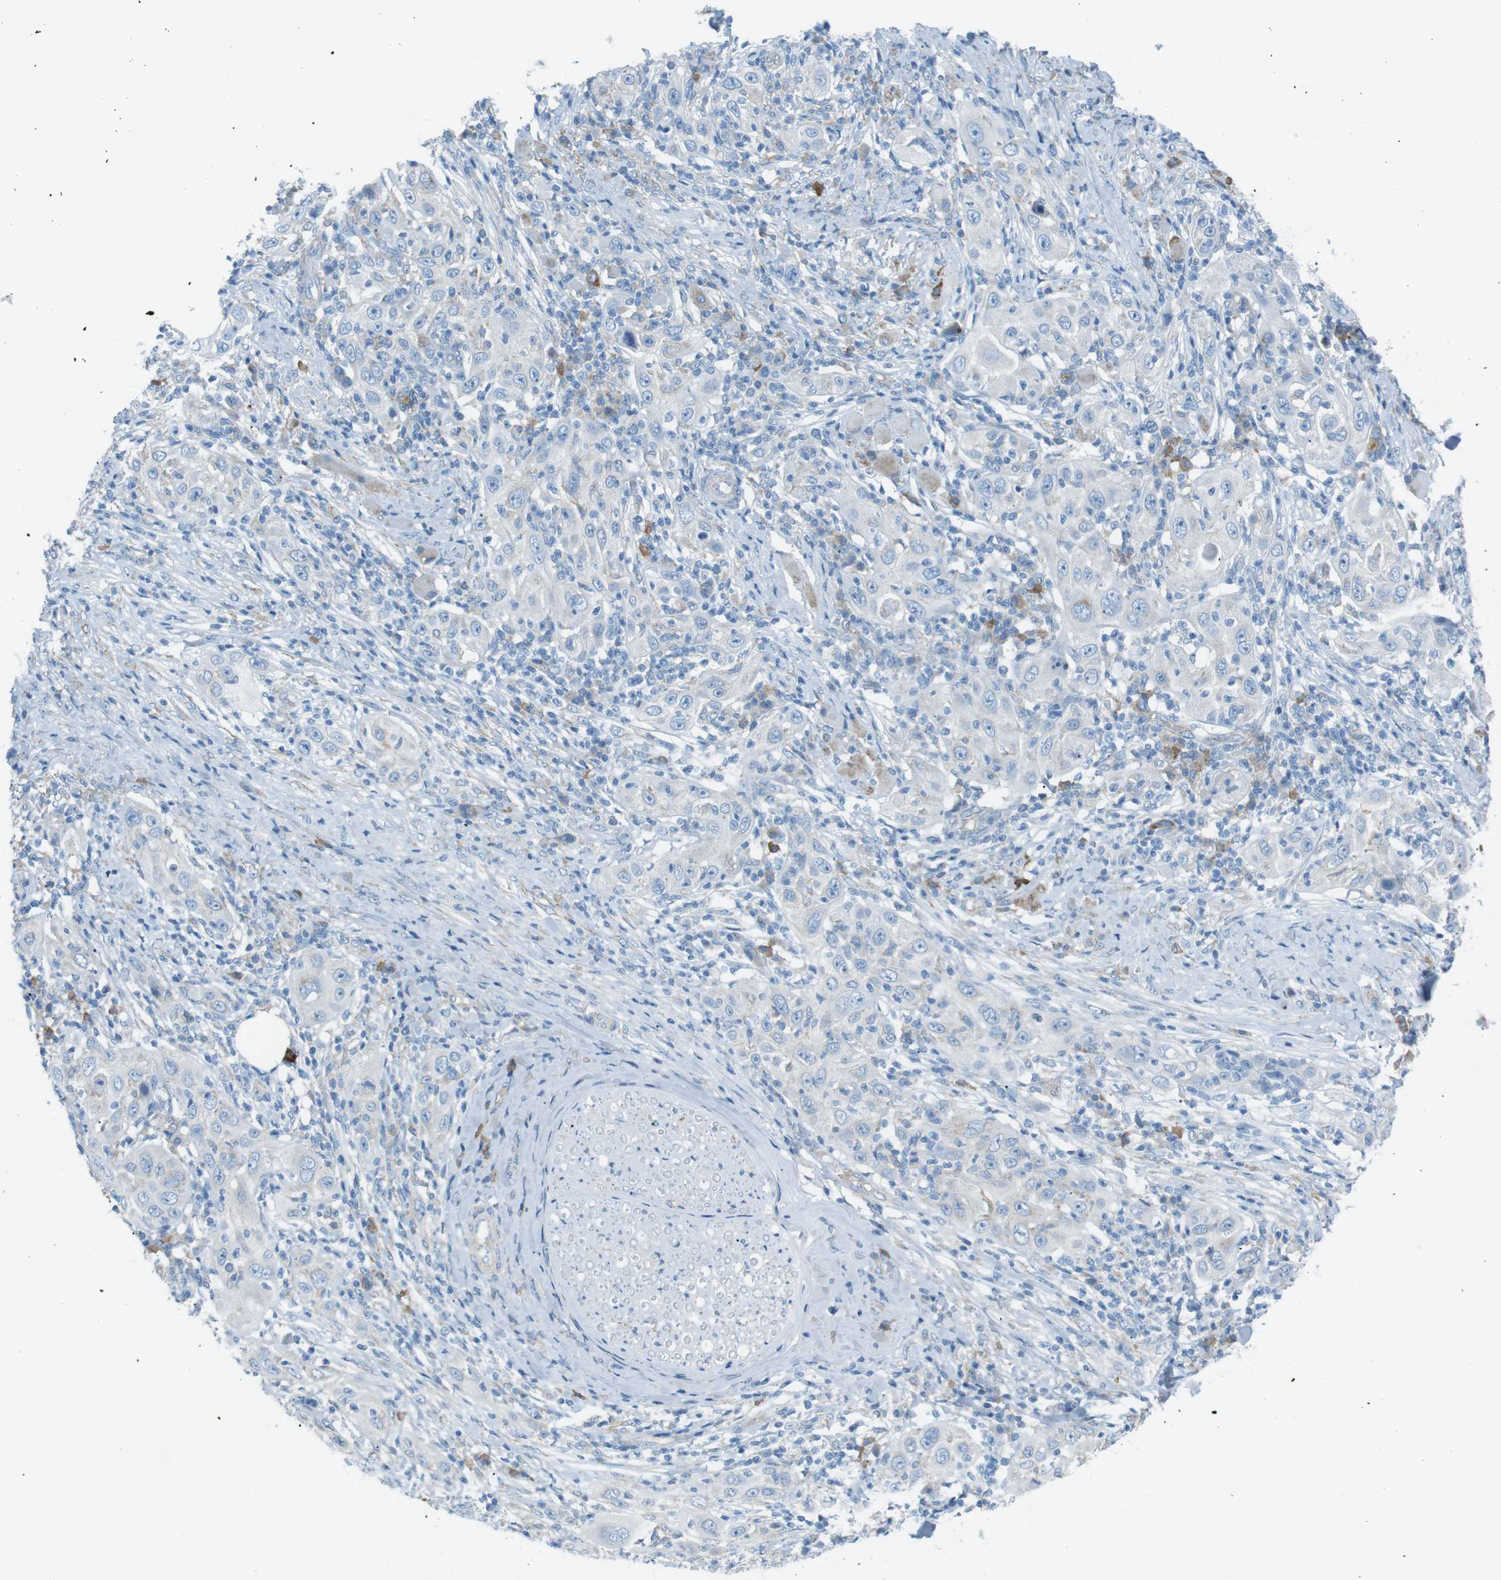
{"staining": {"intensity": "negative", "quantity": "none", "location": "none"}, "tissue": "skin cancer", "cell_type": "Tumor cells", "image_type": "cancer", "snomed": [{"axis": "morphology", "description": "Squamous cell carcinoma, NOS"}, {"axis": "topography", "description": "Skin"}], "caption": "Tumor cells show no significant expression in skin squamous cell carcinoma.", "gene": "VAMP1", "patient": {"sex": "female", "age": 88}}